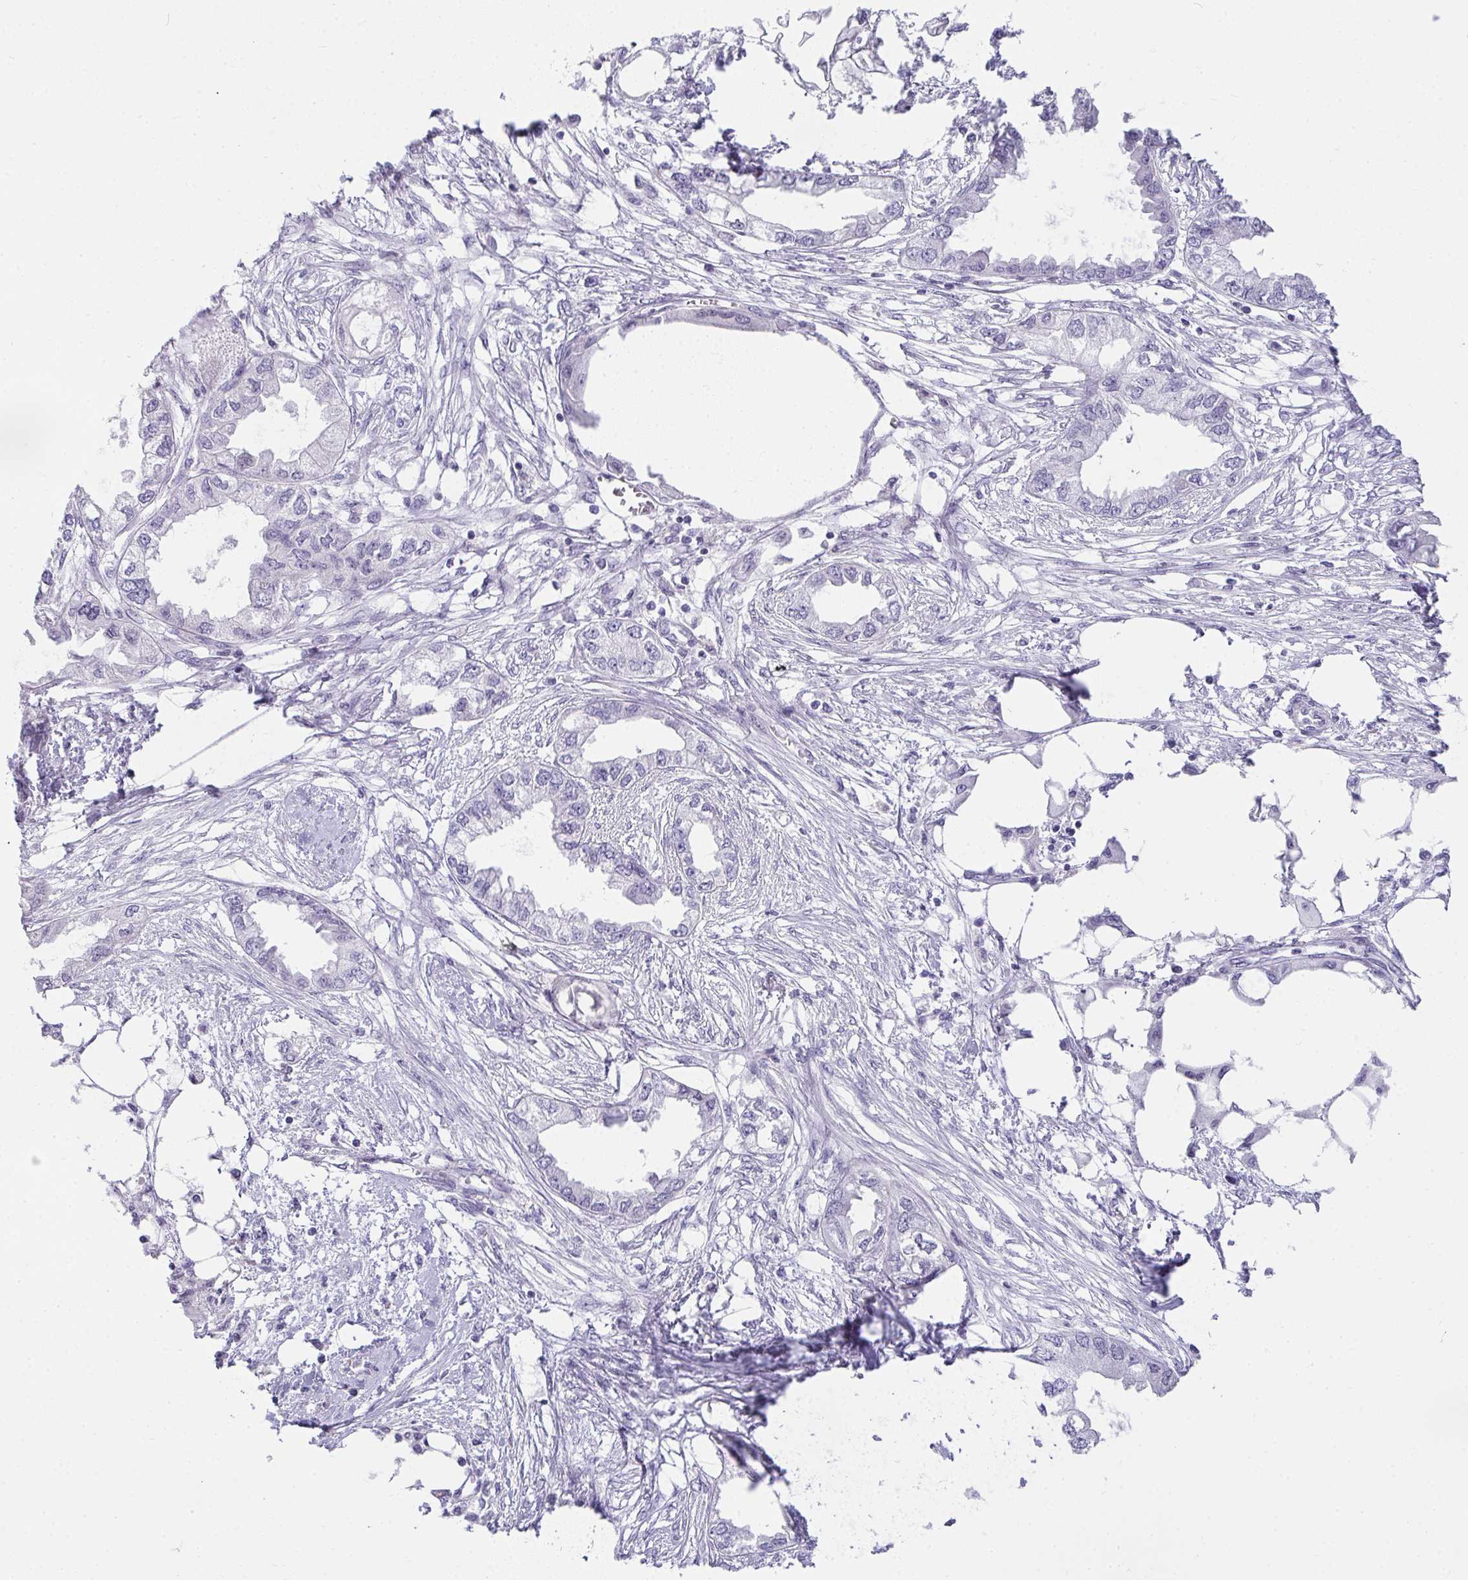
{"staining": {"intensity": "negative", "quantity": "none", "location": "none"}, "tissue": "endometrial cancer", "cell_type": "Tumor cells", "image_type": "cancer", "snomed": [{"axis": "morphology", "description": "Adenocarcinoma, NOS"}, {"axis": "morphology", "description": "Adenocarcinoma, metastatic, NOS"}, {"axis": "topography", "description": "Adipose tissue"}, {"axis": "topography", "description": "Endometrium"}], "caption": "IHC of human endometrial cancer exhibits no positivity in tumor cells. The staining was performed using DAB (3,3'-diaminobenzidine) to visualize the protein expression in brown, while the nuclei were stained in blue with hematoxylin (Magnification: 20x).", "gene": "AK5", "patient": {"sex": "female", "age": 67}}